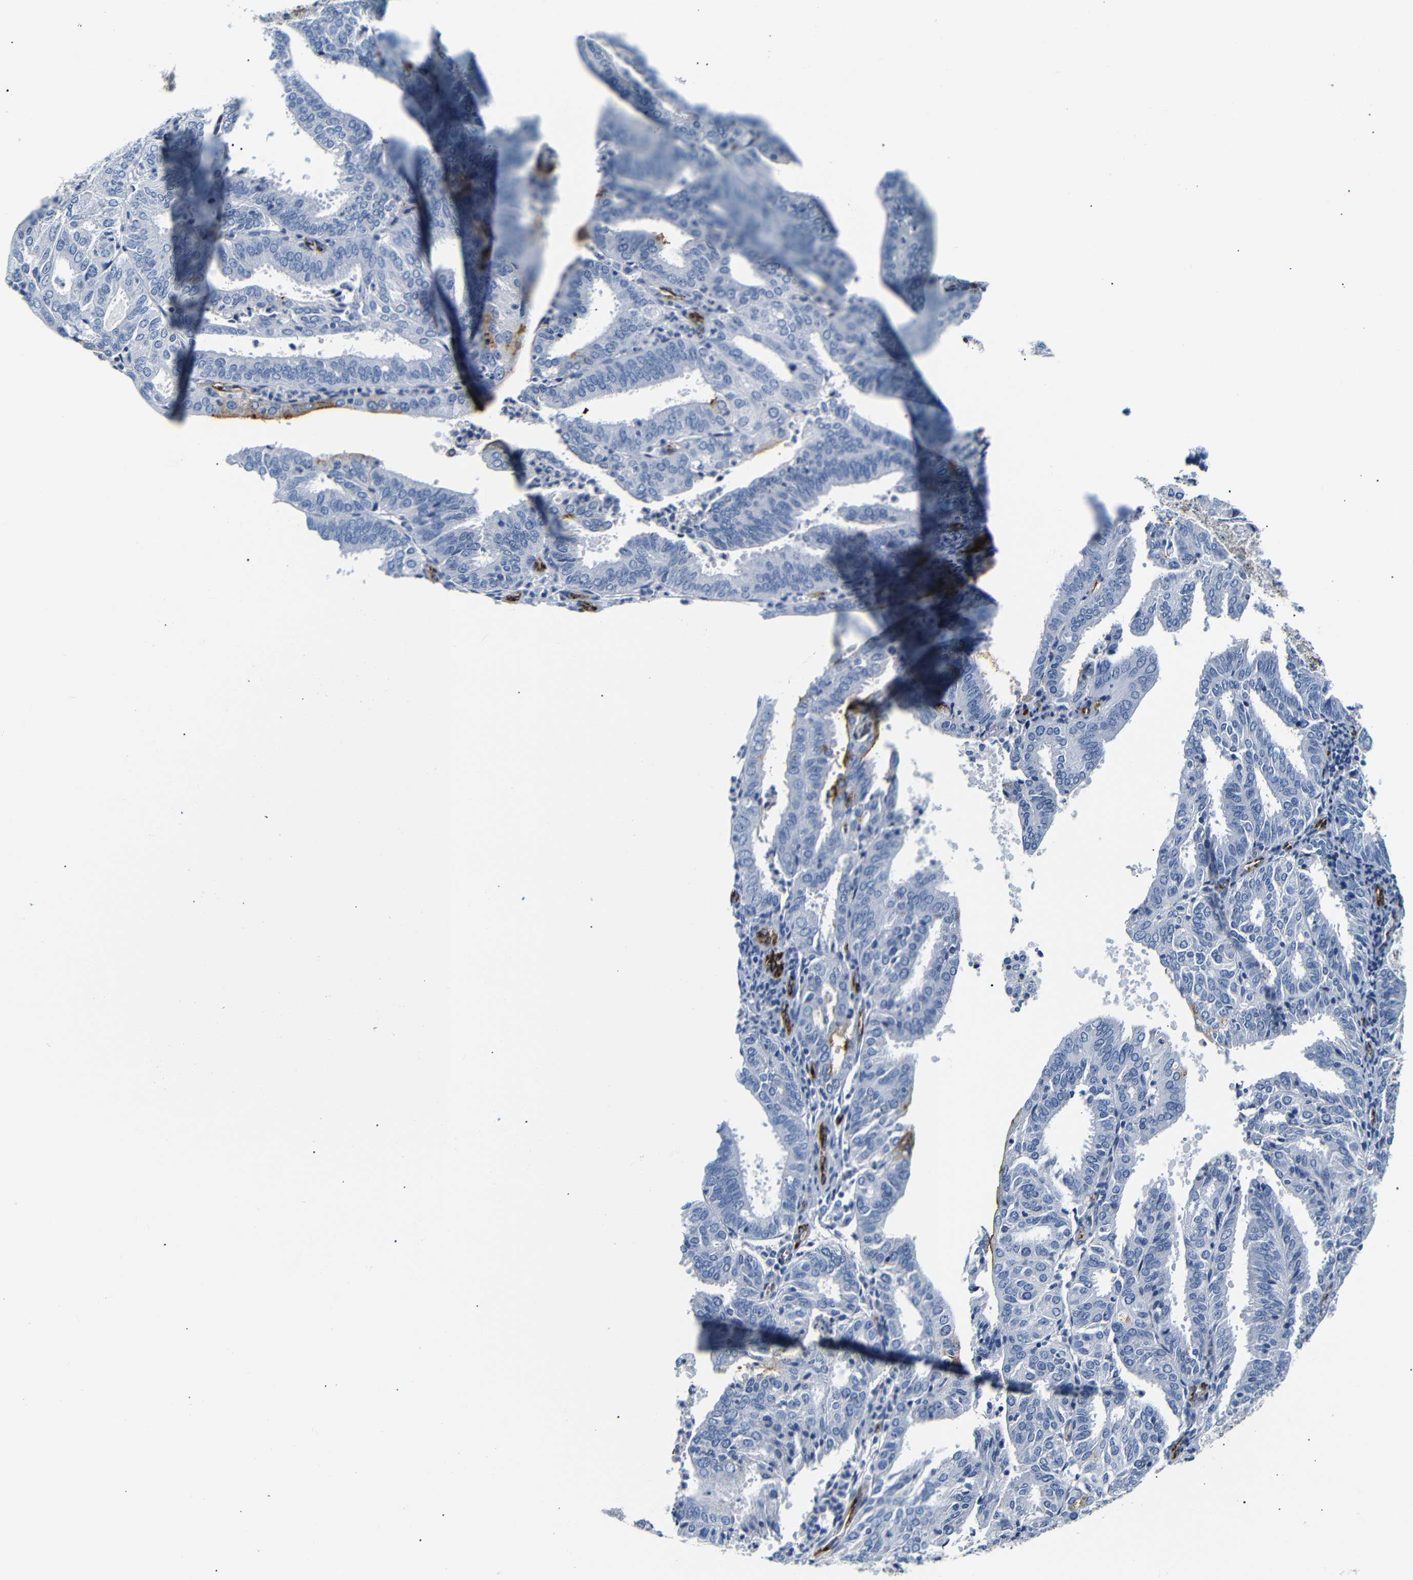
{"staining": {"intensity": "moderate", "quantity": "<25%", "location": "cytoplasmic/membranous"}, "tissue": "endometrial cancer", "cell_type": "Tumor cells", "image_type": "cancer", "snomed": [{"axis": "morphology", "description": "Adenocarcinoma, NOS"}, {"axis": "topography", "description": "Uterus"}], "caption": "Endometrial cancer stained with a brown dye exhibits moderate cytoplasmic/membranous positive staining in approximately <25% of tumor cells.", "gene": "MUC4", "patient": {"sex": "female", "age": 60}}